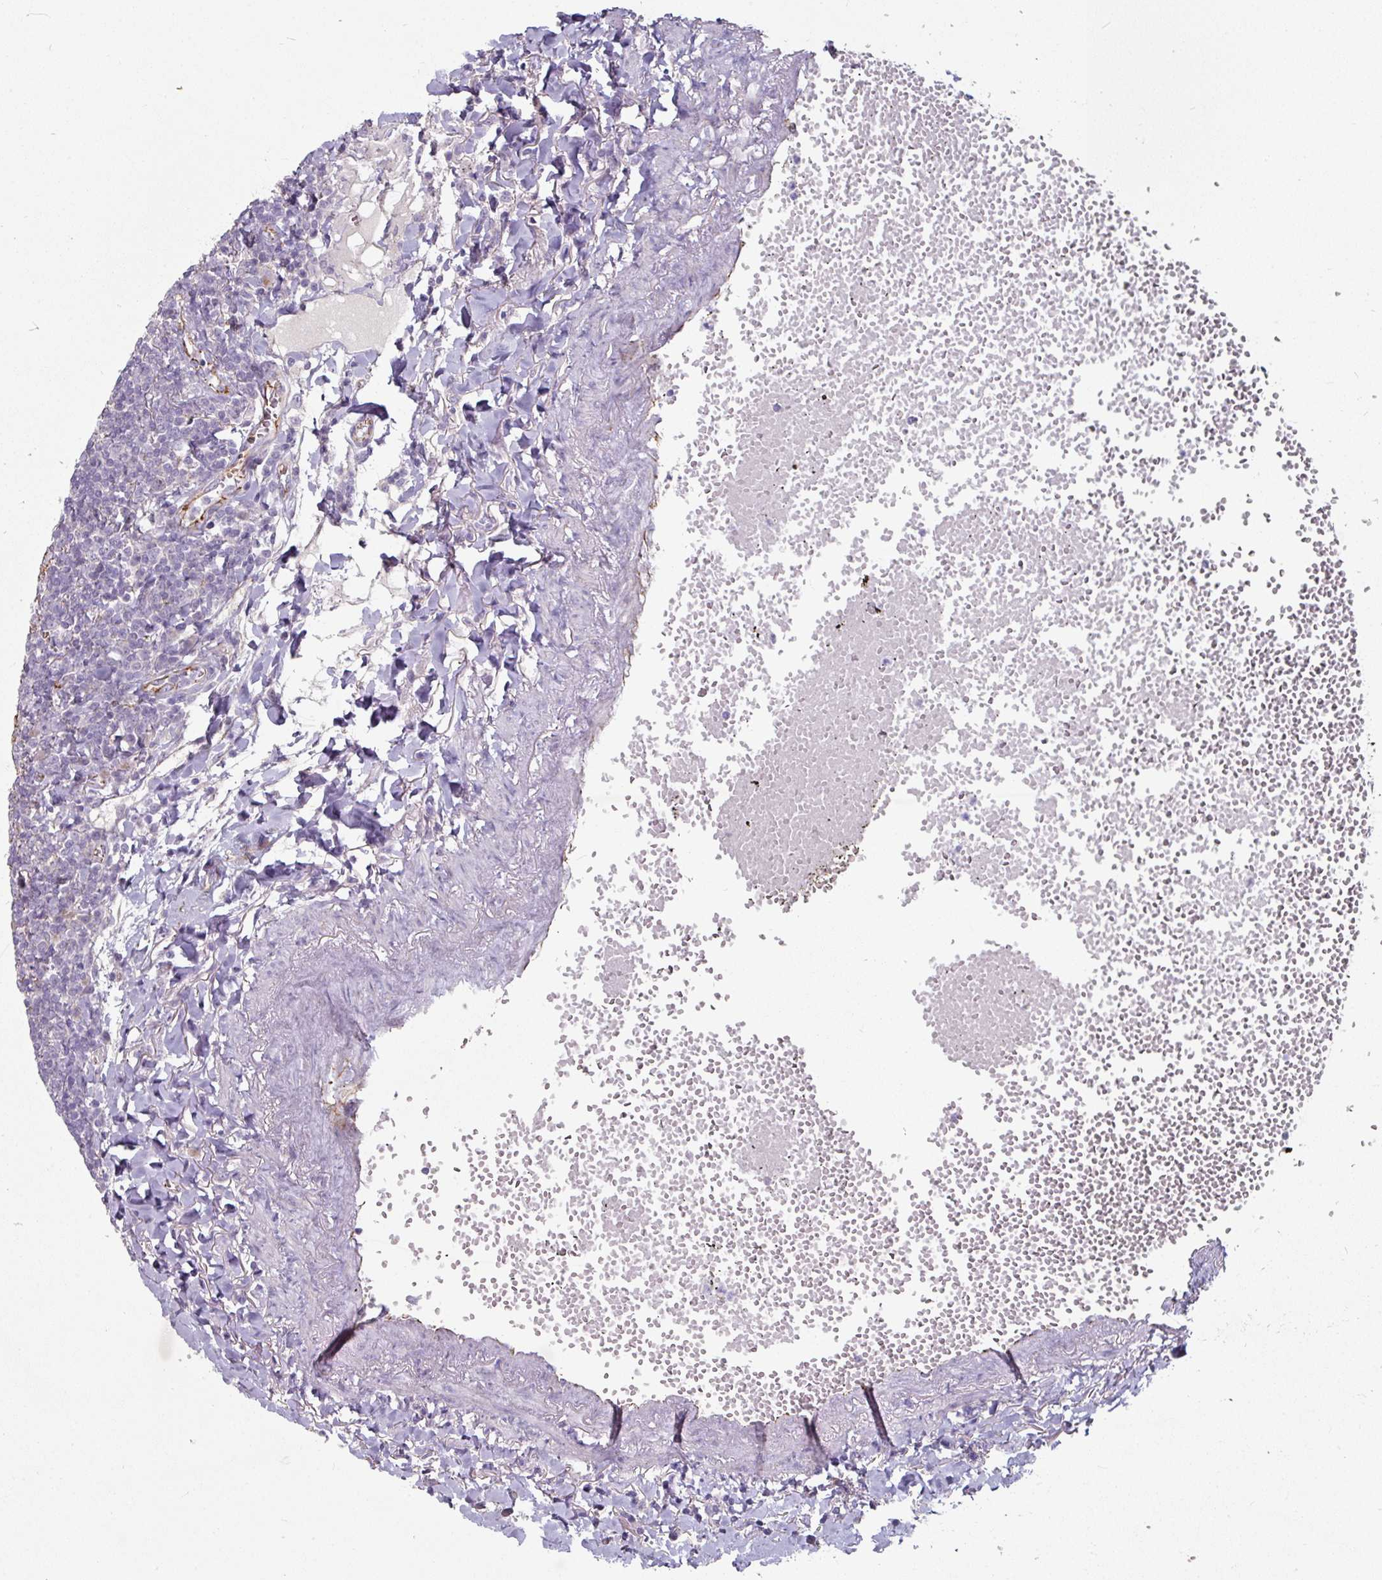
{"staining": {"intensity": "negative", "quantity": "none", "location": "none"}, "tissue": "lymphoma", "cell_type": "Tumor cells", "image_type": "cancer", "snomed": [{"axis": "morphology", "description": "Malignant lymphoma, non-Hodgkin's type, Low grade"}, {"axis": "topography", "description": "Lung"}], "caption": "Tumor cells are negative for protein expression in human low-grade malignant lymphoma, non-Hodgkin's type.", "gene": "JUP", "patient": {"sex": "female", "age": 71}}